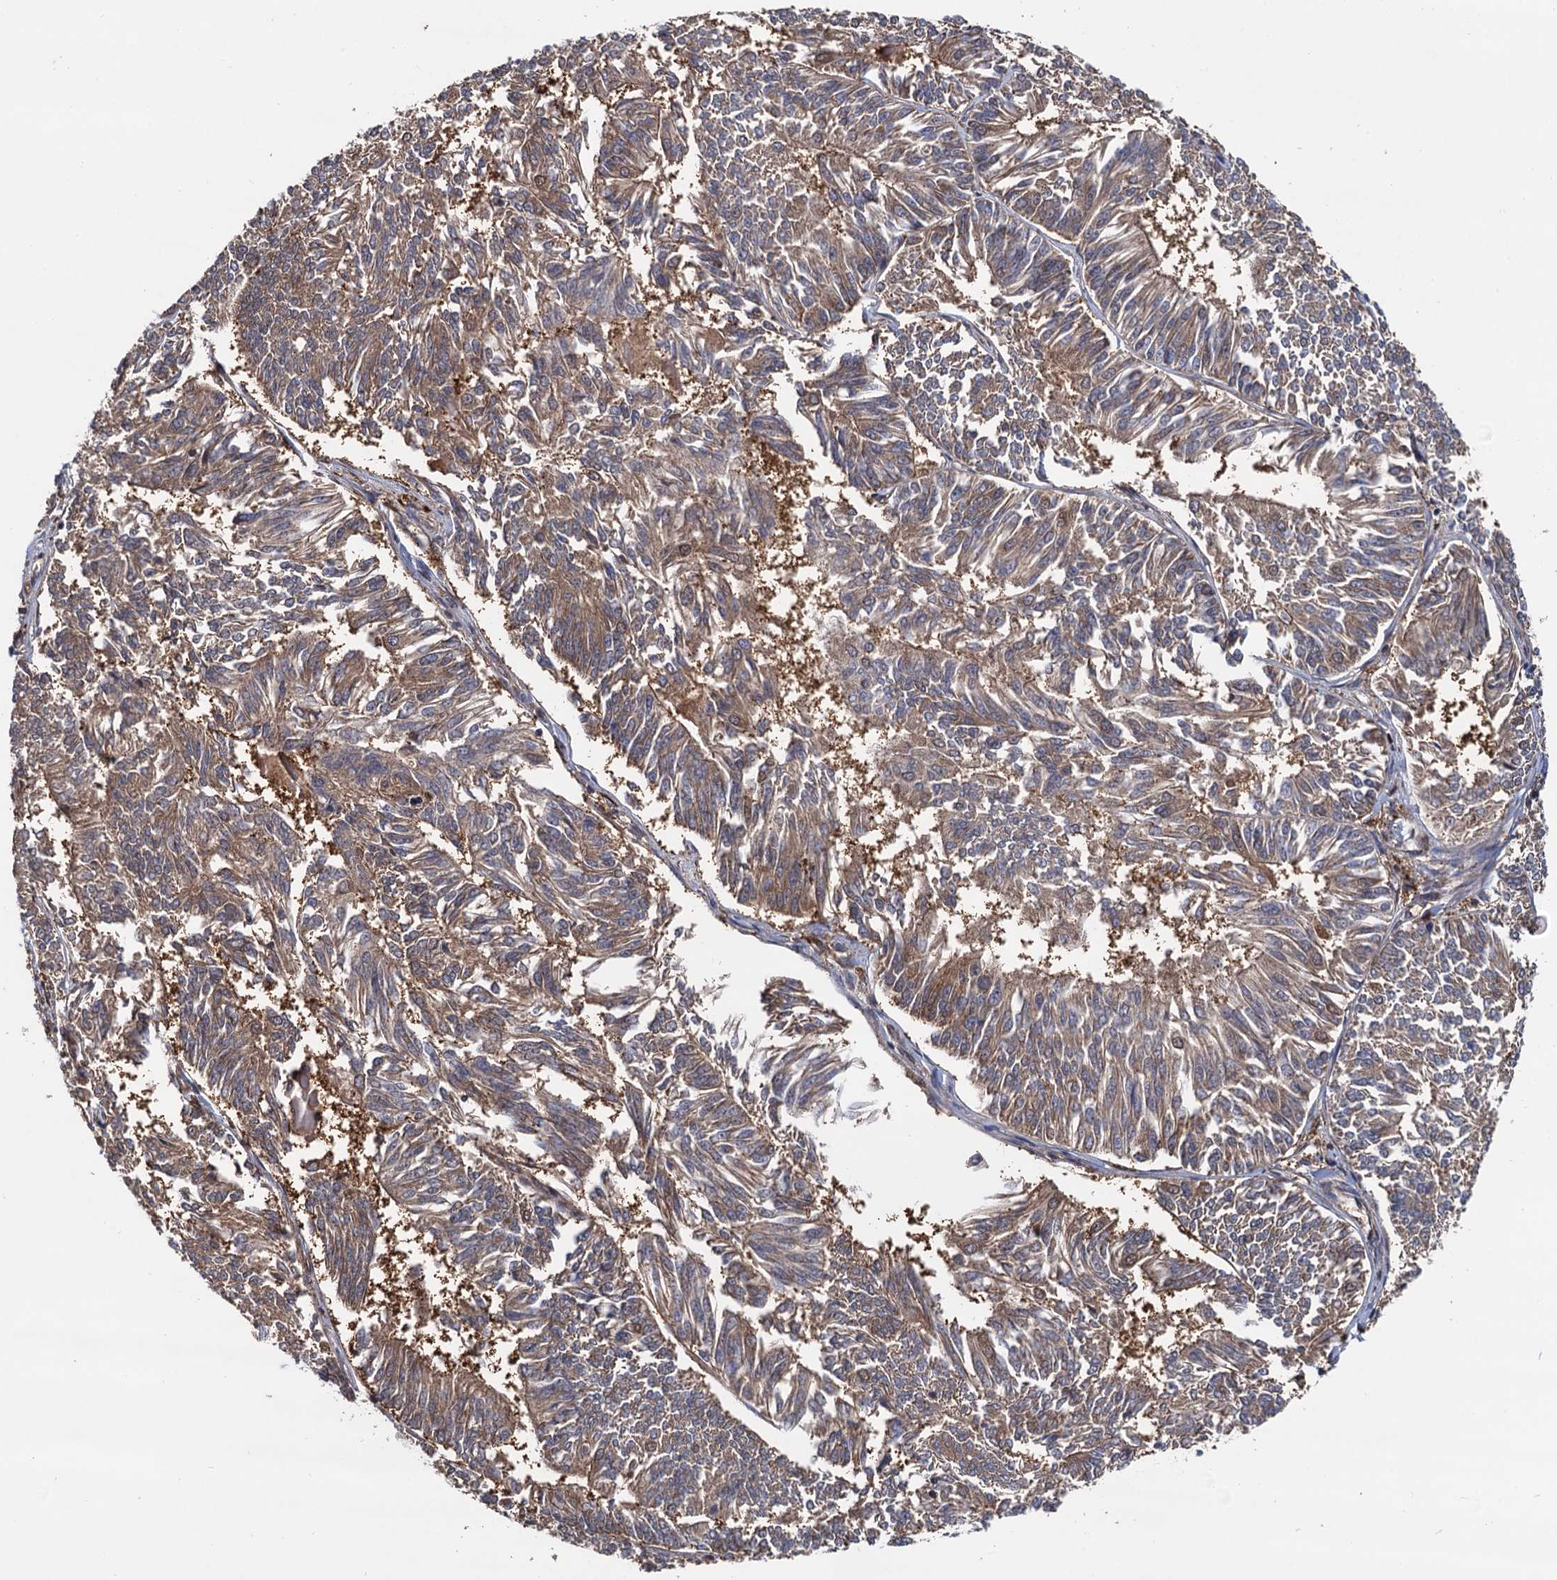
{"staining": {"intensity": "moderate", "quantity": ">75%", "location": "cytoplasmic/membranous"}, "tissue": "endometrial cancer", "cell_type": "Tumor cells", "image_type": "cancer", "snomed": [{"axis": "morphology", "description": "Adenocarcinoma, NOS"}, {"axis": "topography", "description": "Endometrium"}], "caption": "The histopathology image reveals staining of endometrial adenocarcinoma, revealing moderate cytoplasmic/membranous protein positivity (brown color) within tumor cells. Using DAB (3,3'-diaminobenzidine) (brown) and hematoxylin (blue) stains, captured at high magnification using brightfield microscopy.", "gene": "SELENOP", "patient": {"sex": "female", "age": 58}}